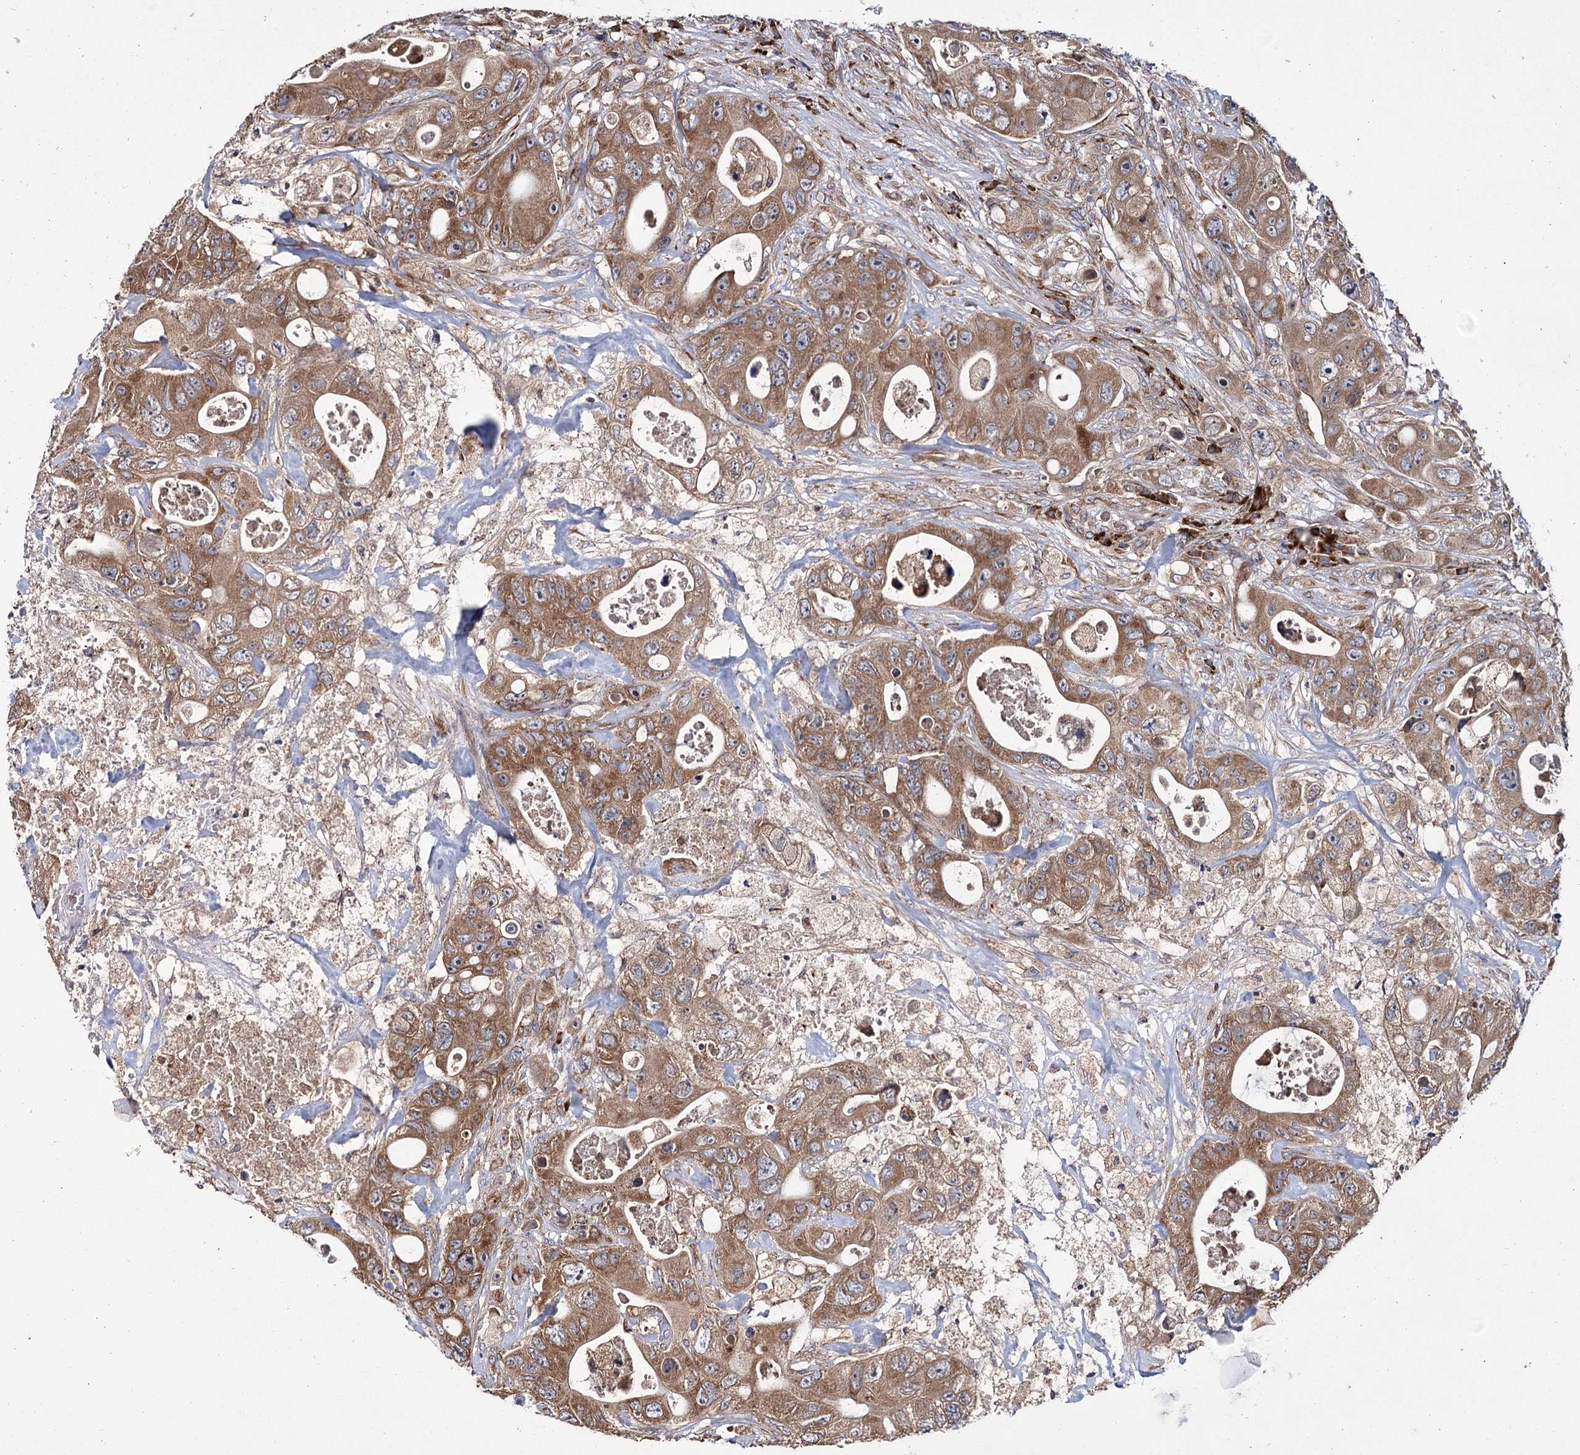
{"staining": {"intensity": "moderate", "quantity": ">75%", "location": "cytoplasmic/membranous"}, "tissue": "colorectal cancer", "cell_type": "Tumor cells", "image_type": "cancer", "snomed": [{"axis": "morphology", "description": "Adenocarcinoma, NOS"}, {"axis": "topography", "description": "Colon"}], "caption": "Adenocarcinoma (colorectal) stained with a brown dye reveals moderate cytoplasmic/membranous positive expression in about >75% of tumor cells.", "gene": "HECTD2", "patient": {"sex": "female", "age": 46}}